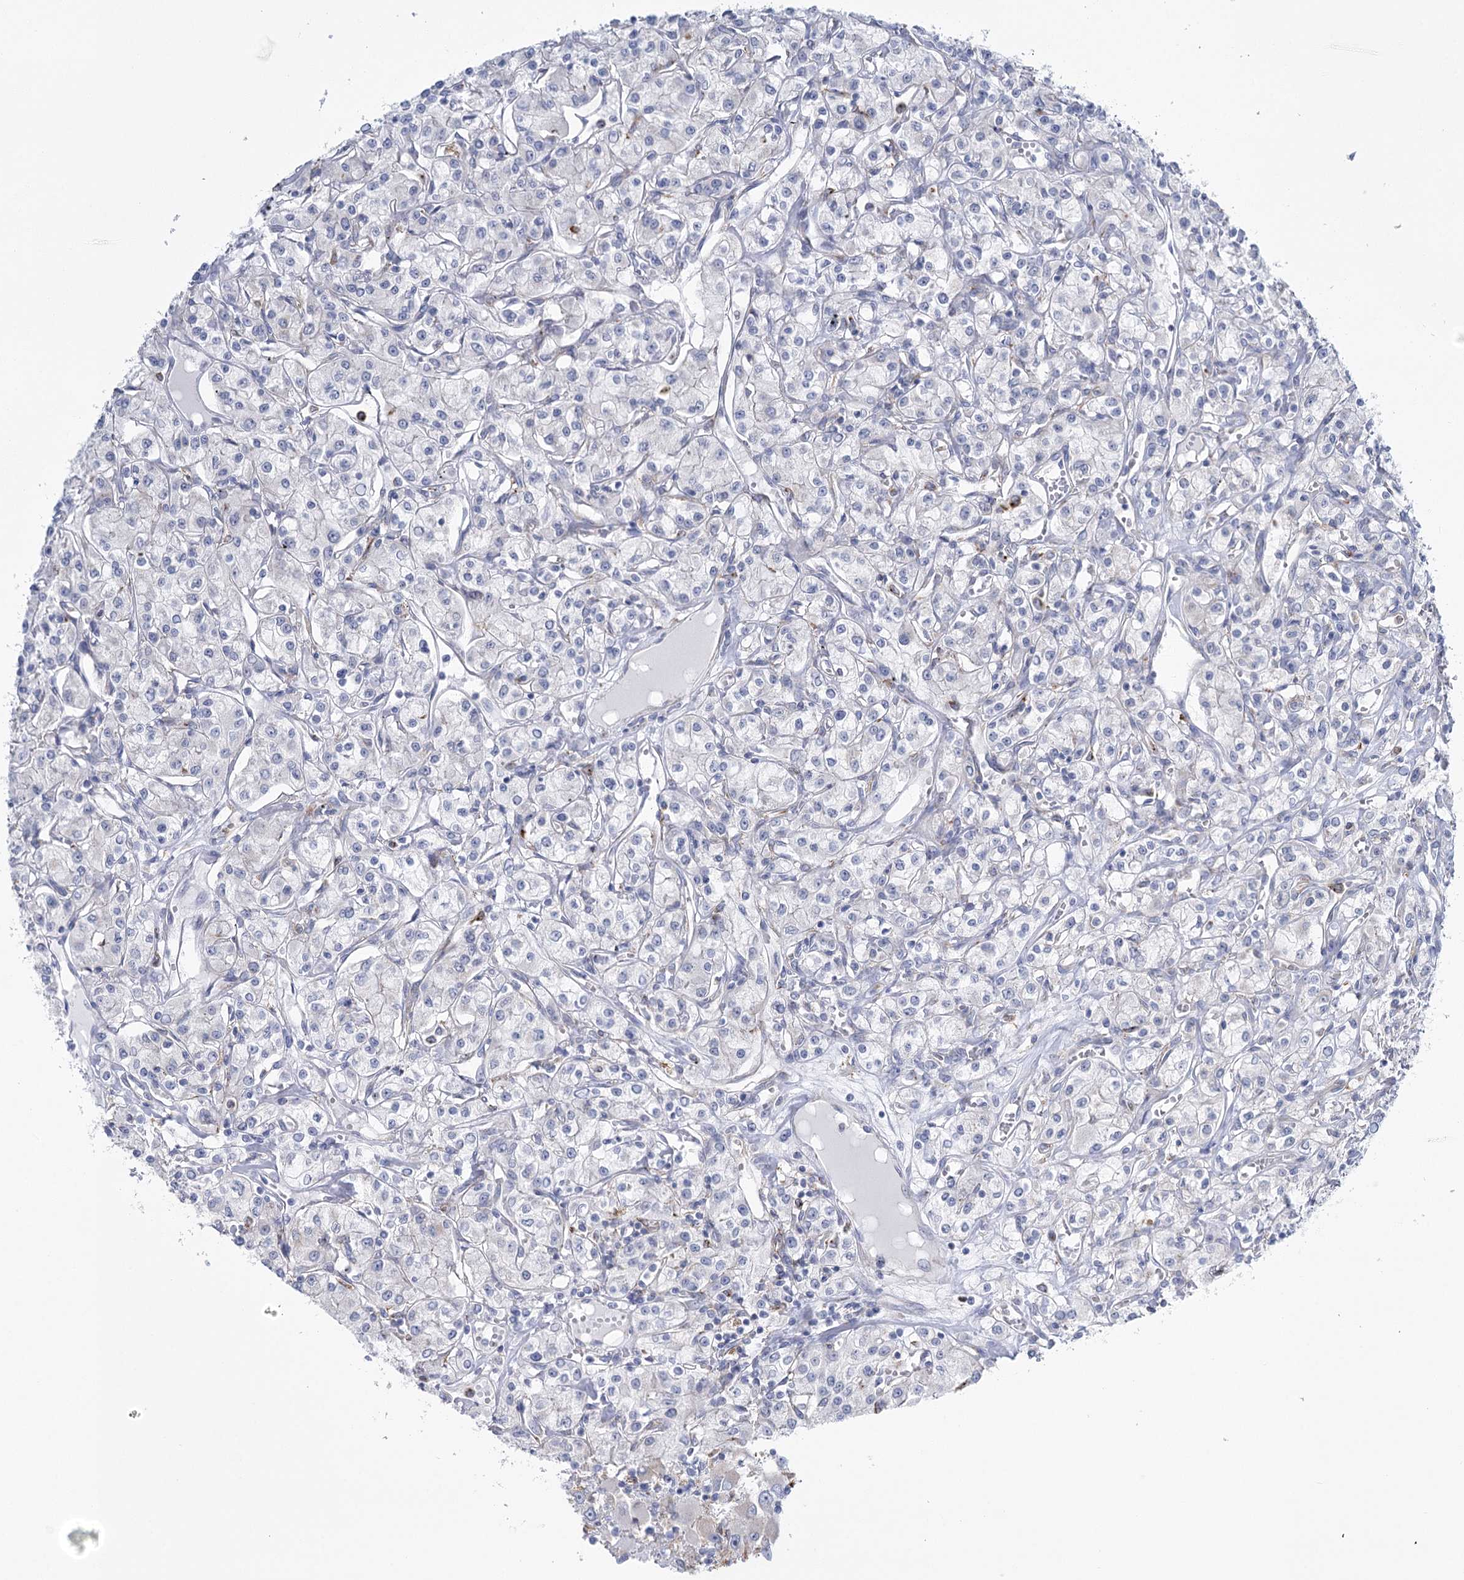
{"staining": {"intensity": "negative", "quantity": "none", "location": "none"}, "tissue": "renal cancer", "cell_type": "Tumor cells", "image_type": "cancer", "snomed": [{"axis": "morphology", "description": "Adenocarcinoma, NOS"}, {"axis": "topography", "description": "Kidney"}], "caption": "This is a photomicrograph of IHC staining of renal cancer (adenocarcinoma), which shows no expression in tumor cells.", "gene": "CCDC88A", "patient": {"sex": "female", "age": 59}}